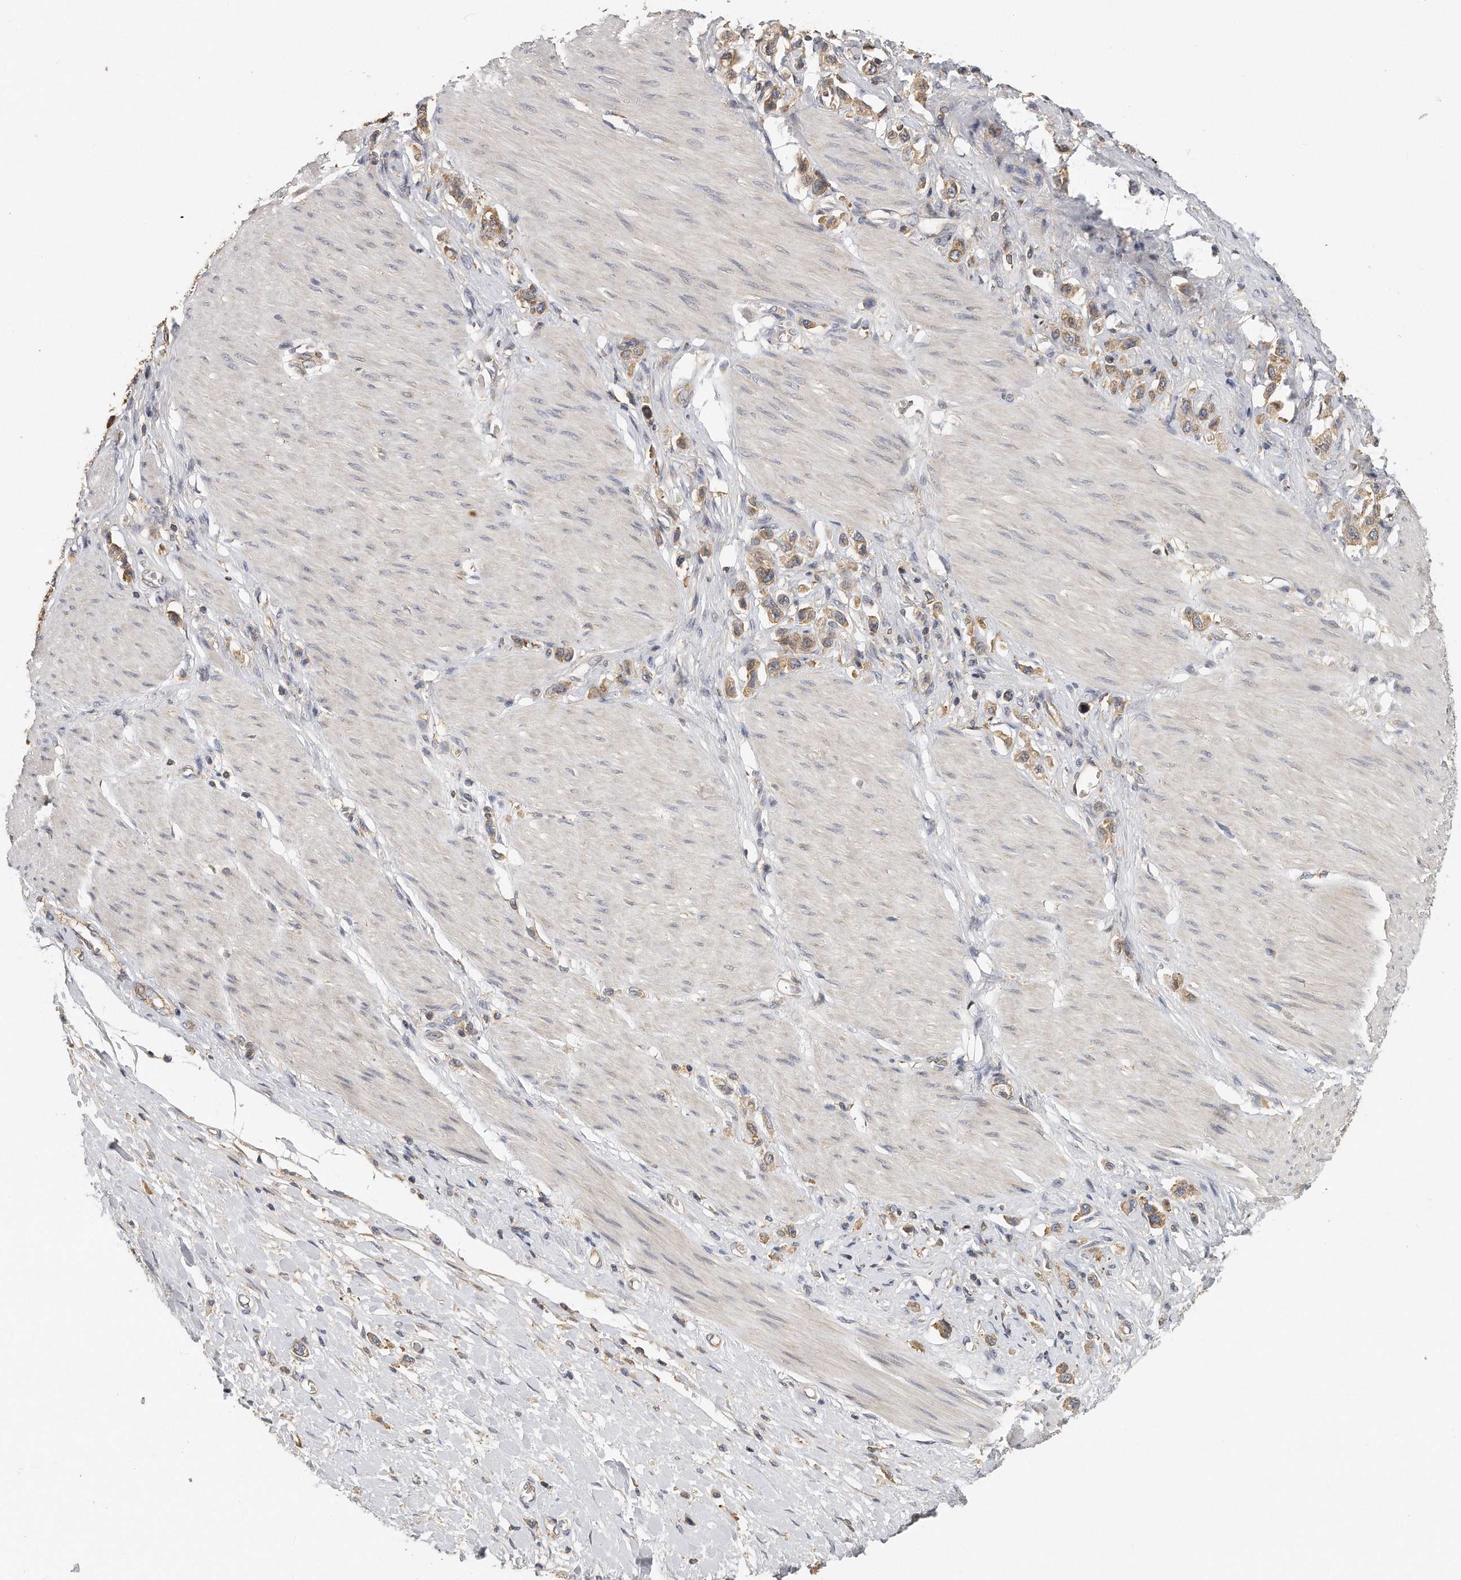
{"staining": {"intensity": "moderate", "quantity": ">75%", "location": "cytoplasmic/membranous"}, "tissue": "stomach cancer", "cell_type": "Tumor cells", "image_type": "cancer", "snomed": [{"axis": "morphology", "description": "Adenocarcinoma, NOS"}, {"axis": "topography", "description": "Stomach"}], "caption": "Adenocarcinoma (stomach) stained with a brown dye demonstrates moderate cytoplasmic/membranous positive positivity in about >75% of tumor cells.", "gene": "EIF3I", "patient": {"sex": "female", "age": 65}}